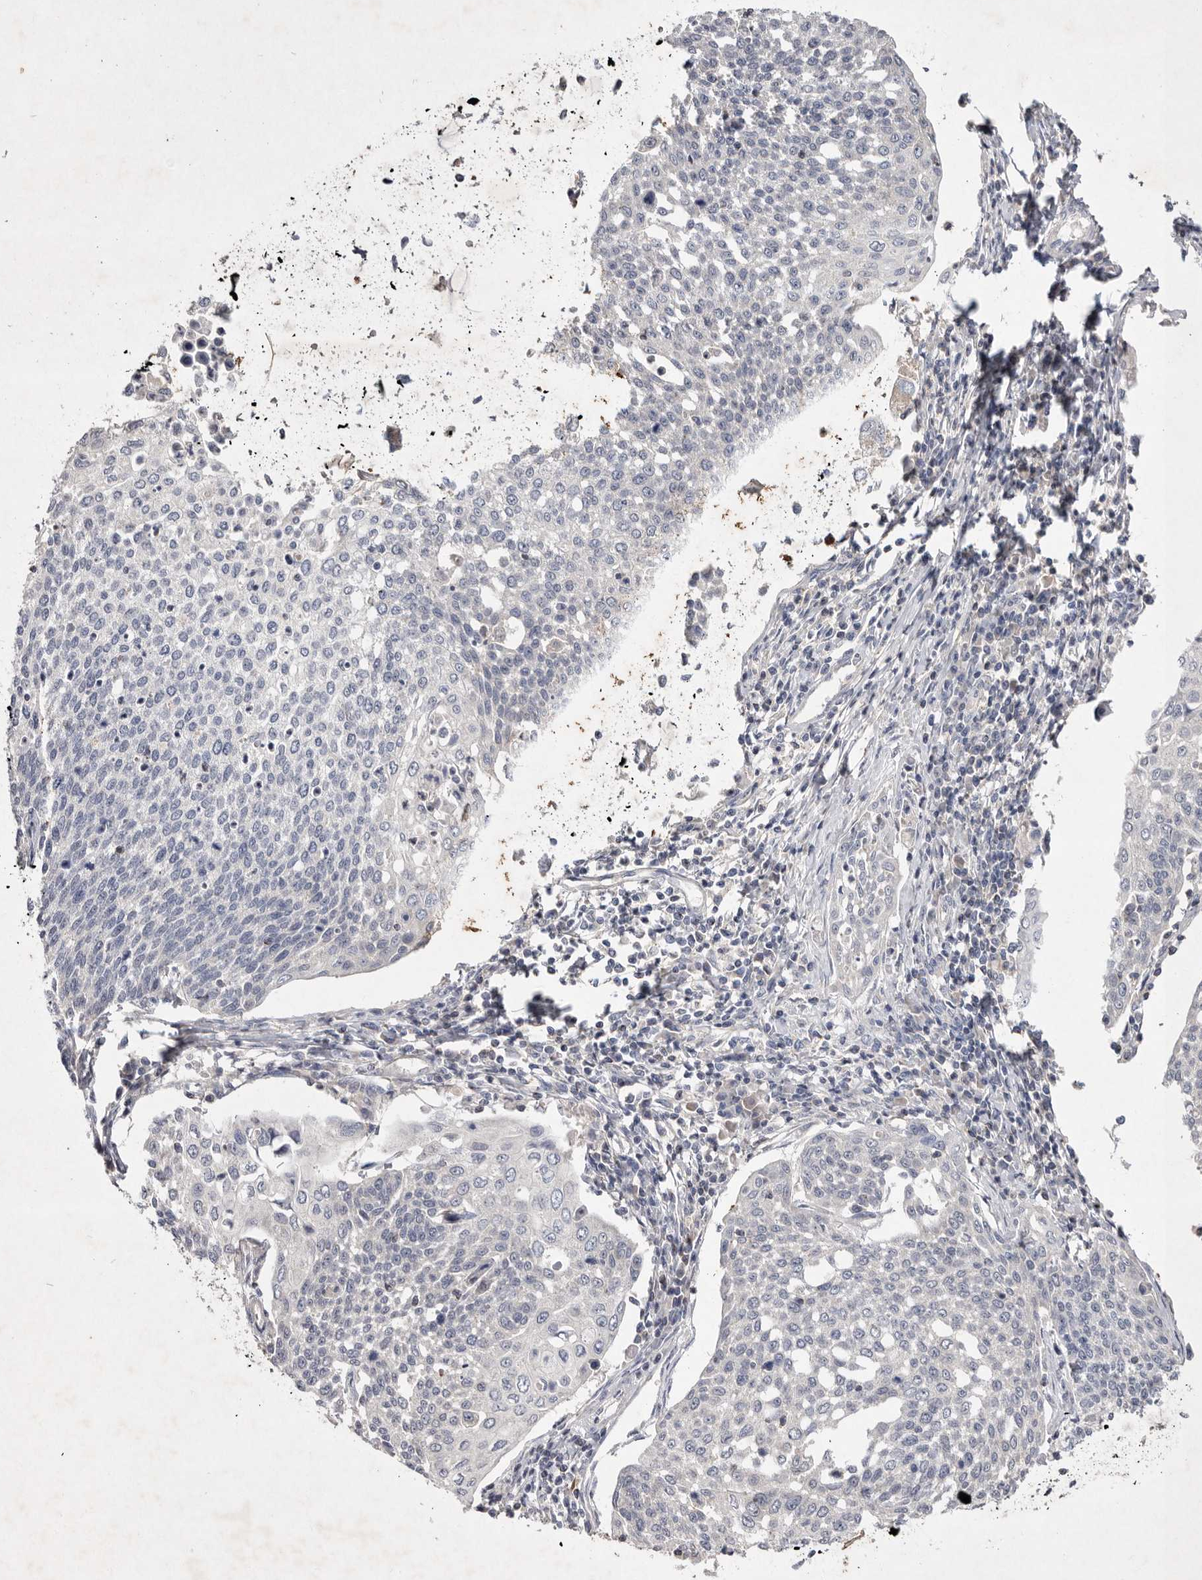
{"staining": {"intensity": "negative", "quantity": "none", "location": "none"}, "tissue": "cervical cancer", "cell_type": "Tumor cells", "image_type": "cancer", "snomed": [{"axis": "morphology", "description": "Squamous cell carcinoma, NOS"}, {"axis": "topography", "description": "Cervix"}], "caption": "Histopathology image shows no significant protein expression in tumor cells of cervical cancer.", "gene": "TNFSF14", "patient": {"sex": "female", "age": 34}}